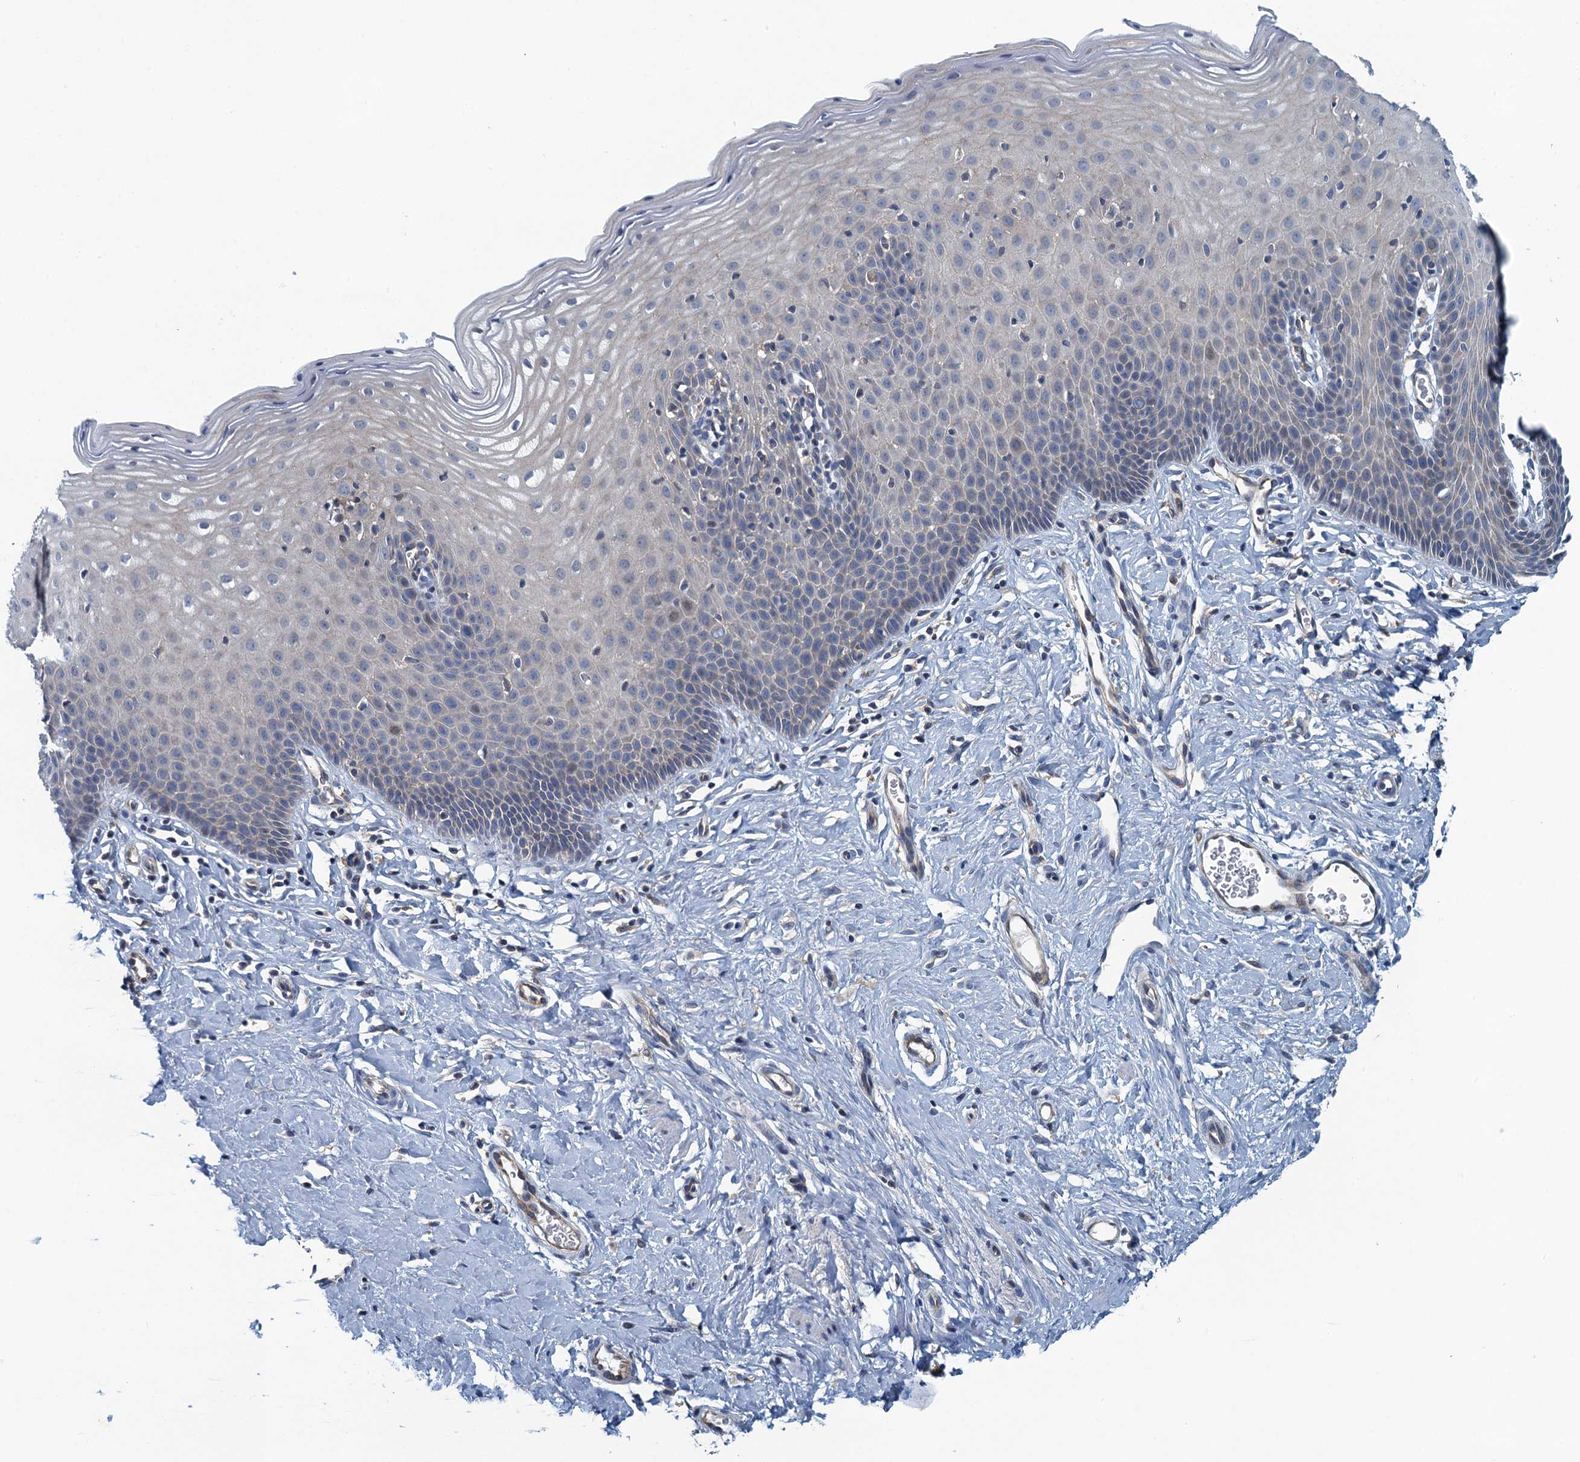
{"staining": {"intensity": "weak", "quantity": "<25%", "location": "cytoplasmic/membranous"}, "tissue": "cervix", "cell_type": "Squamous epithelial cells", "image_type": "normal", "snomed": [{"axis": "morphology", "description": "Normal tissue, NOS"}, {"axis": "topography", "description": "Cervix"}], "caption": "DAB immunohistochemical staining of benign human cervix shows no significant staining in squamous epithelial cells.", "gene": "NCKAP1L", "patient": {"sex": "female", "age": 36}}